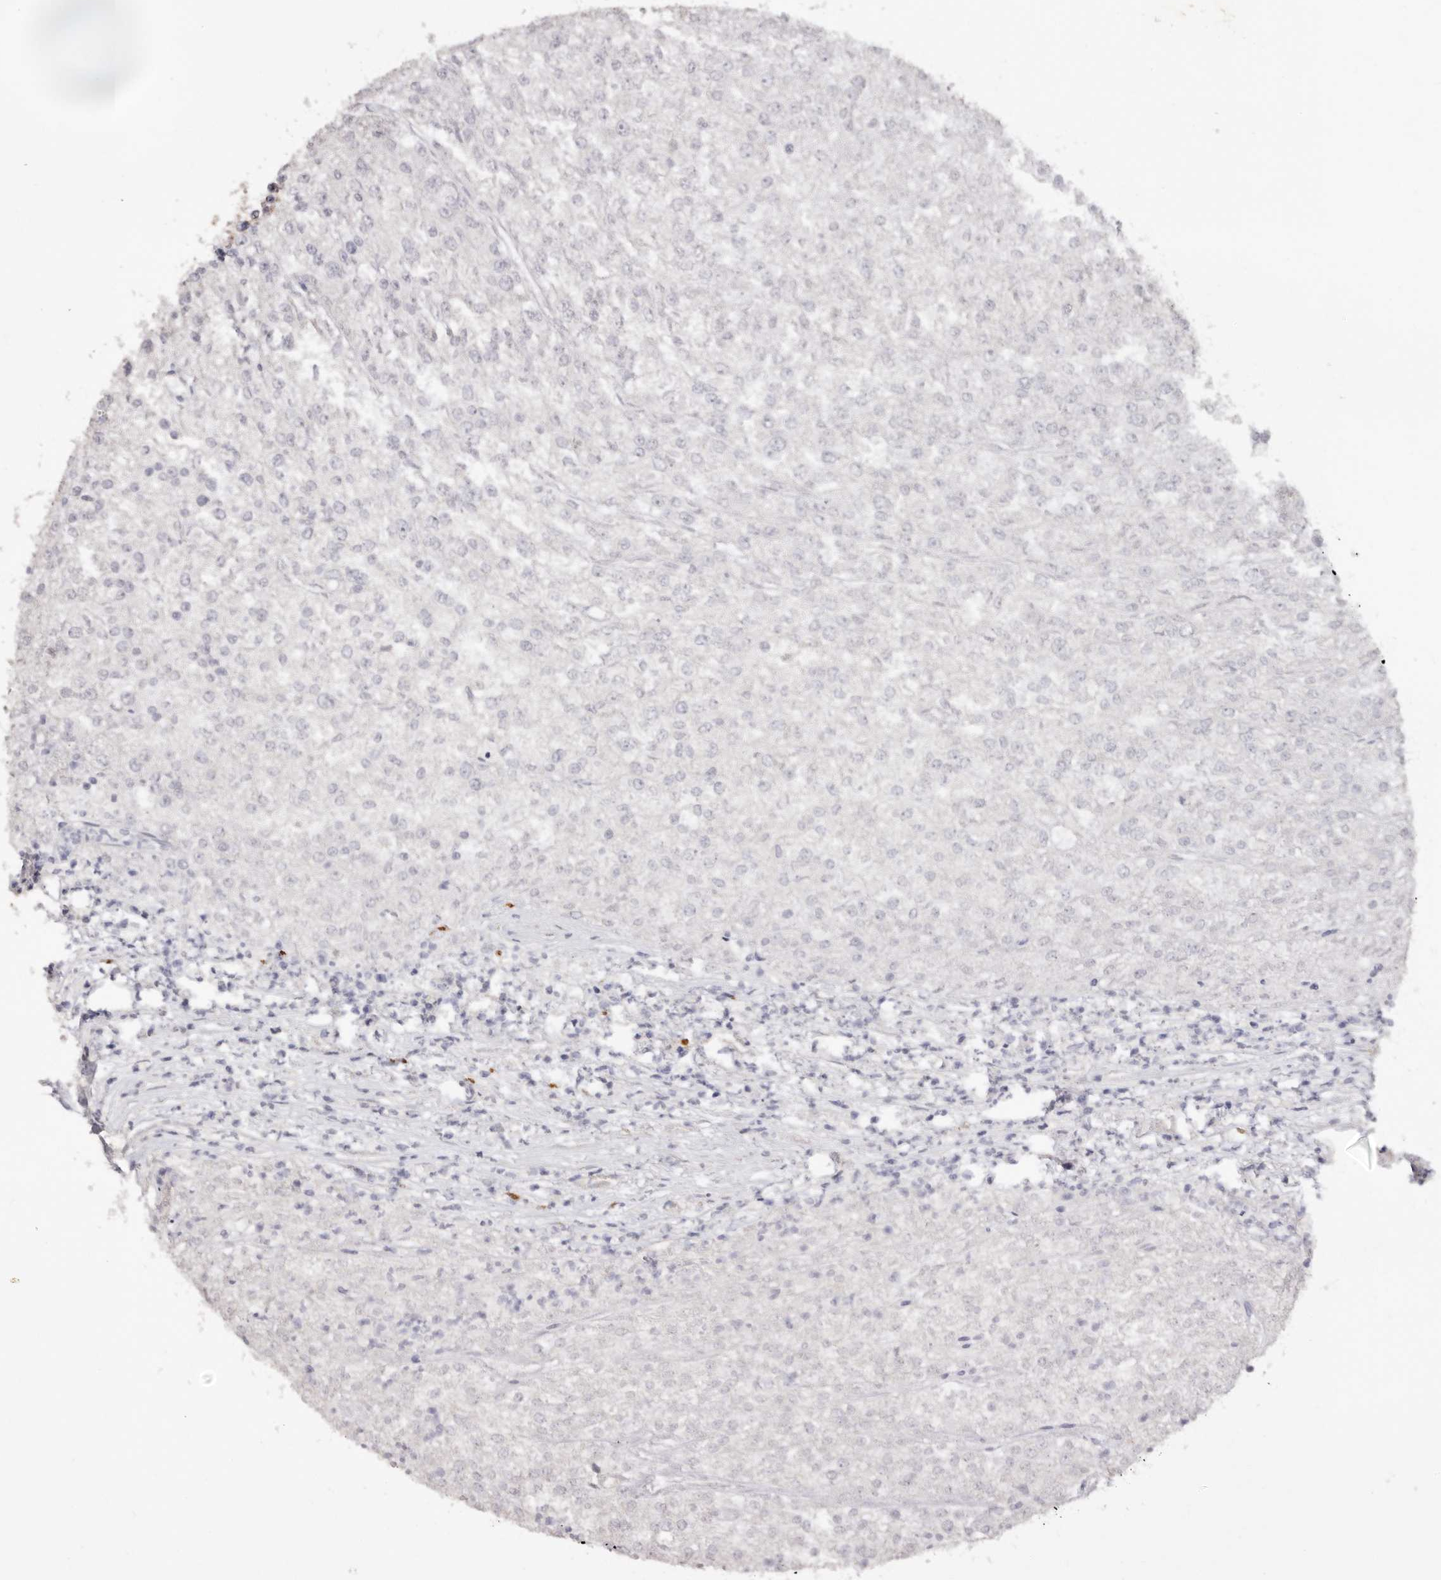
{"staining": {"intensity": "negative", "quantity": "none", "location": "none"}, "tissue": "renal cancer", "cell_type": "Tumor cells", "image_type": "cancer", "snomed": [{"axis": "morphology", "description": "Adenocarcinoma, NOS"}, {"axis": "topography", "description": "Kidney"}], "caption": "Immunohistochemistry of human adenocarcinoma (renal) demonstrates no staining in tumor cells.", "gene": "LGALS7B", "patient": {"sex": "female", "age": 54}}